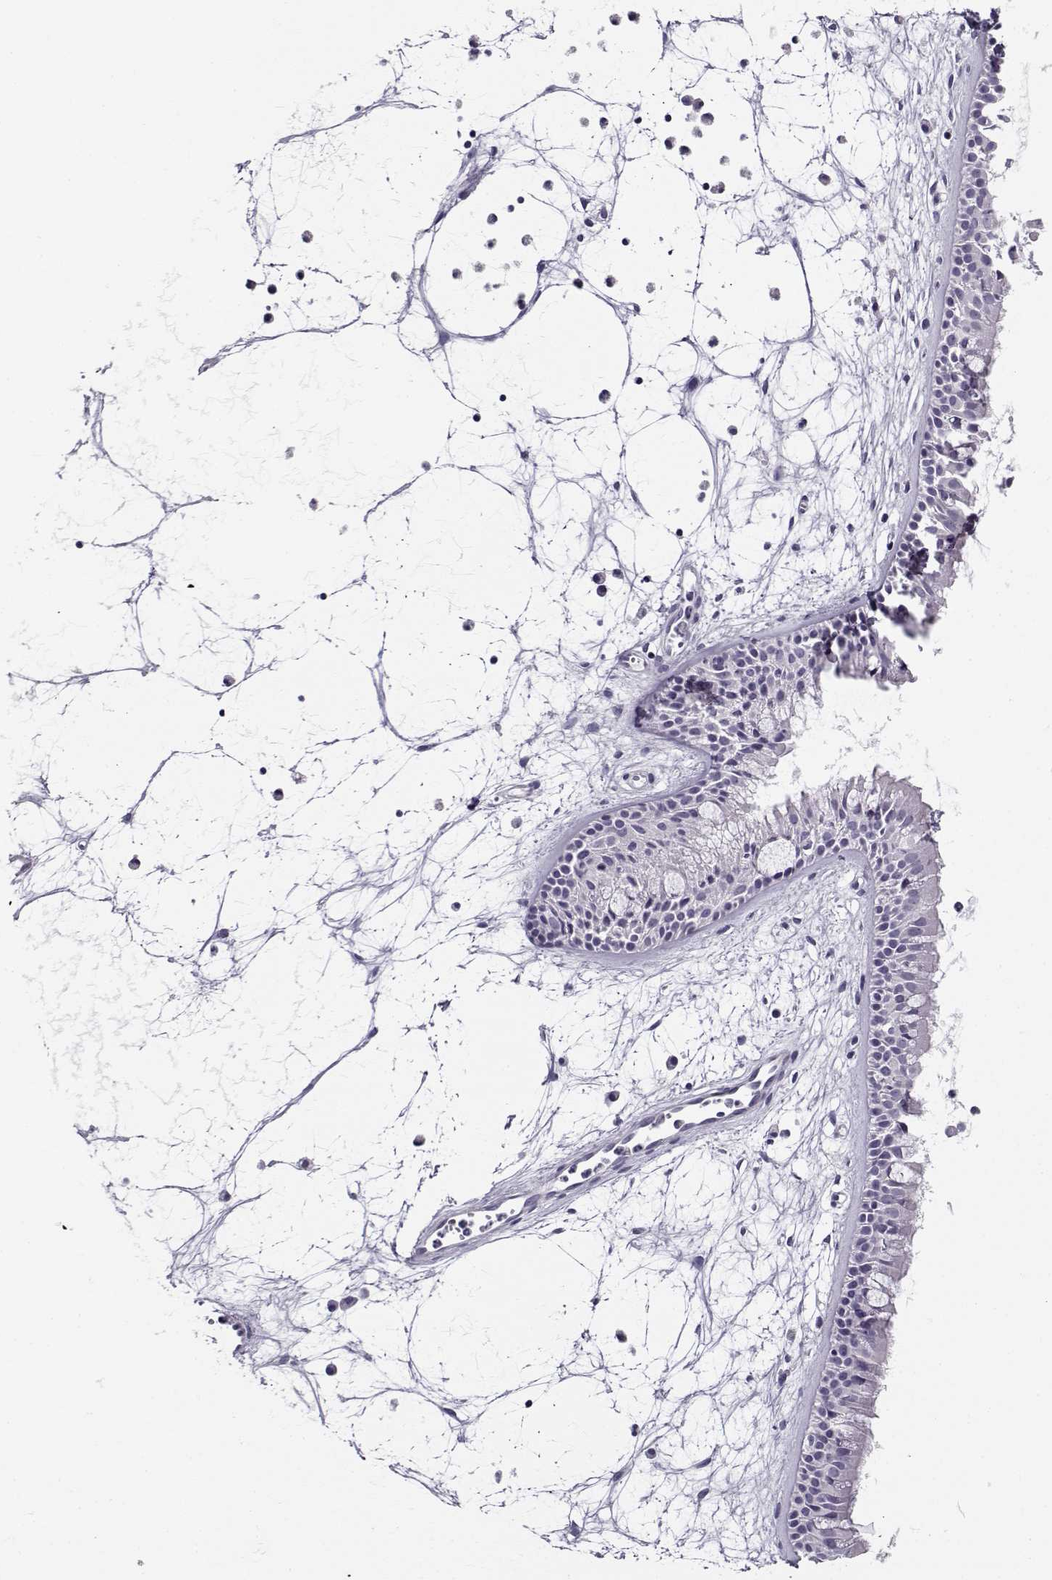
{"staining": {"intensity": "negative", "quantity": "none", "location": "none"}, "tissue": "nasopharynx", "cell_type": "Respiratory epithelial cells", "image_type": "normal", "snomed": [{"axis": "morphology", "description": "Normal tissue, NOS"}, {"axis": "topography", "description": "Nasopharynx"}], "caption": "A high-resolution image shows immunohistochemistry staining of unremarkable nasopharynx, which exhibits no significant positivity in respiratory epithelial cells. Brightfield microscopy of IHC stained with DAB (brown) and hematoxylin (blue), captured at high magnification.", "gene": "GTSF1L", "patient": {"sex": "female", "age": 68}}